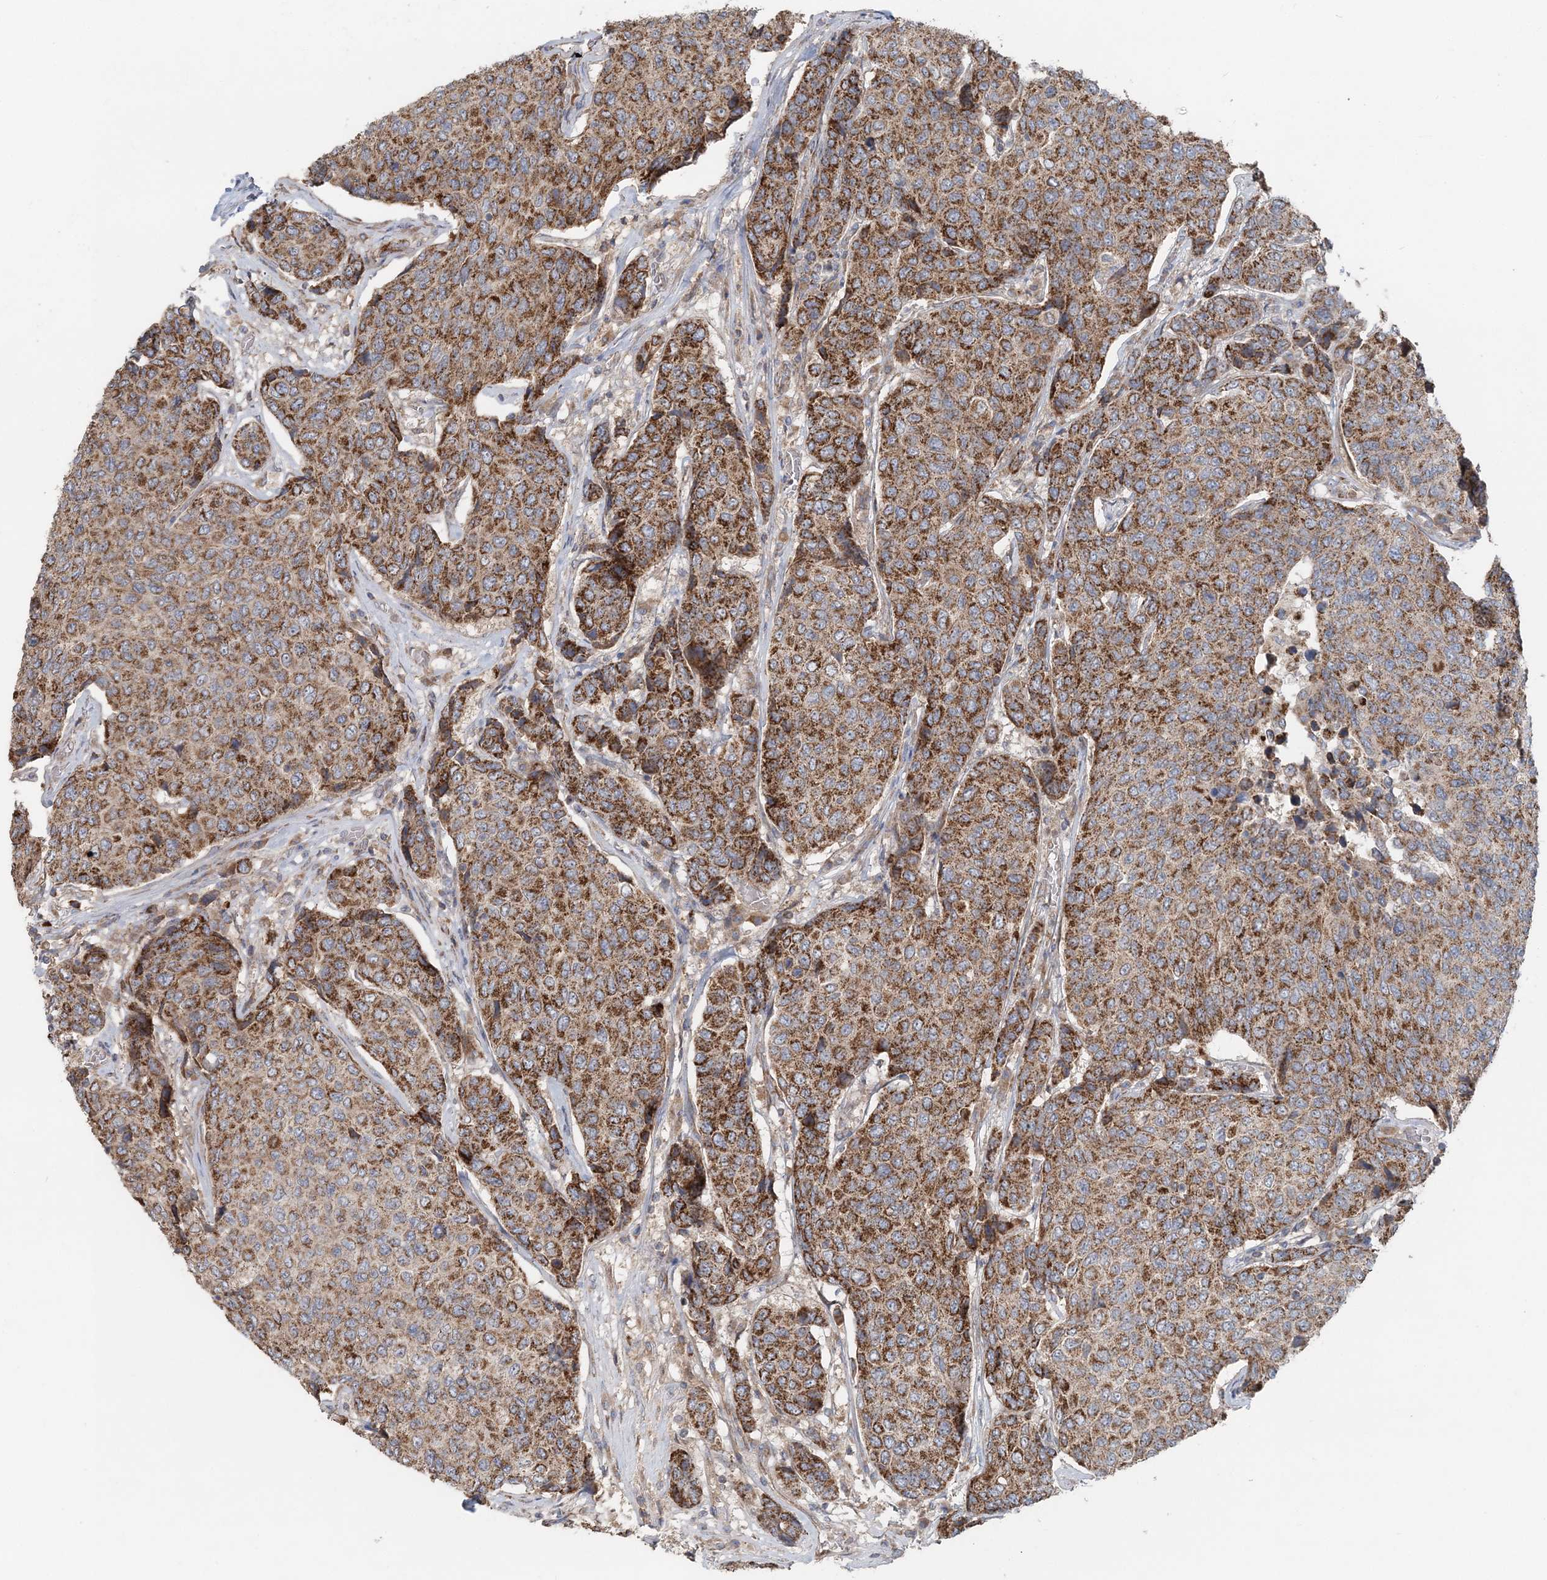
{"staining": {"intensity": "moderate", "quantity": ">75%", "location": "cytoplasmic/membranous"}, "tissue": "breast cancer", "cell_type": "Tumor cells", "image_type": "cancer", "snomed": [{"axis": "morphology", "description": "Duct carcinoma"}, {"axis": "topography", "description": "Breast"}], "caption": "Breast cancer tissue displays moderate cytoplasmic/membranous expression in approximately >75% of tumor cells, visualized by immunohistochemistry.", "gene": "LRPPRC", "patient": {"sex": "female", "age": 55}}